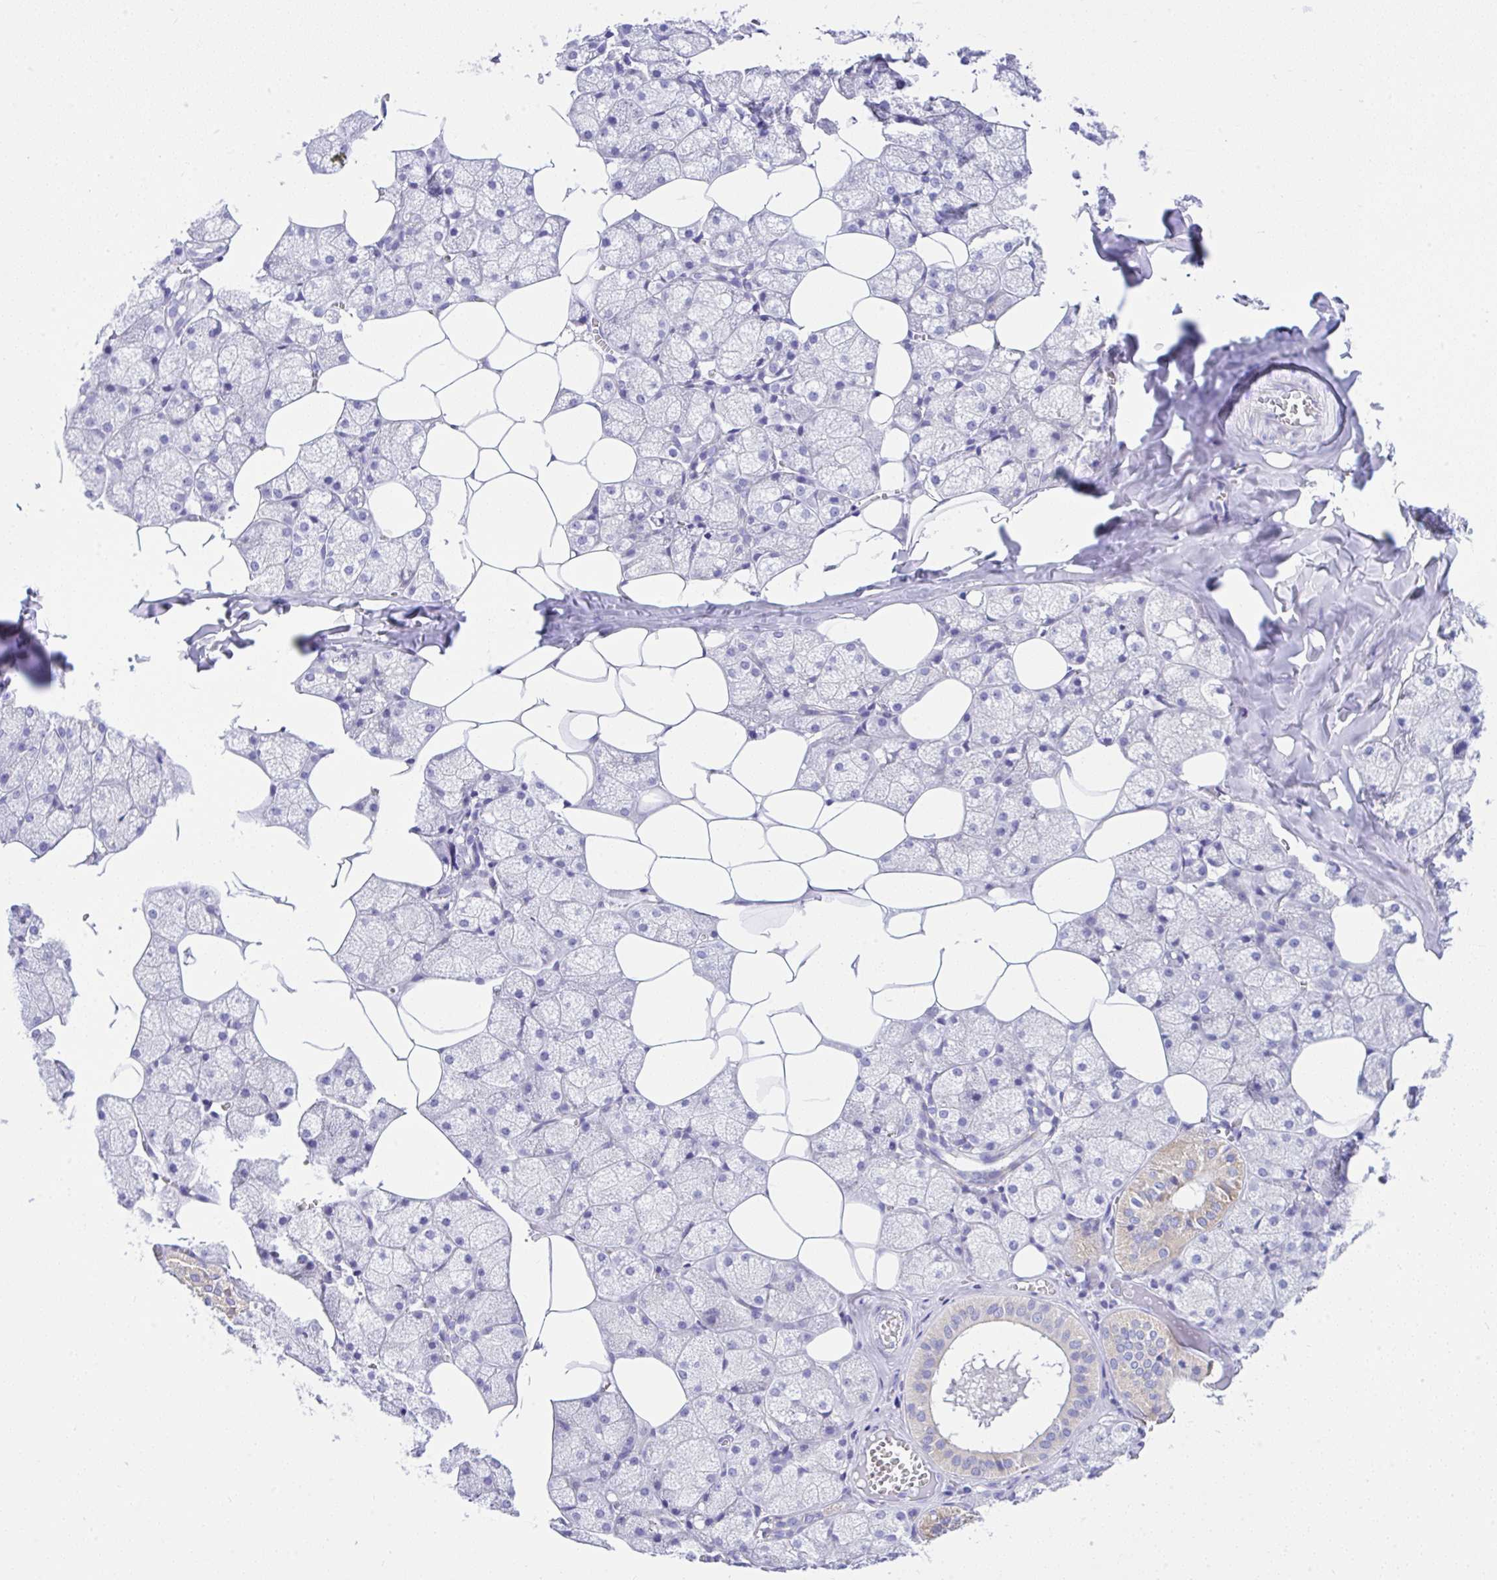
{"staining": {"intensity": "weak", "quantity": "<25%", "location": "cytoplasmic/membranous"}, "tissue": "salivary gland", "cell_type": "Glandular cells", "image_type": "normal", "snomed": [{"axis": "morphology", "description": "Normal tissue, NOS"}, {"axis": "topography", "description": "Salivary gland"}, {"axis": "topography", "description": "Peripheral nerve tissue"}], "caption": "Immunohistochemical staining of normal human salivary gland exhibits no significant staining in glandular cells.", "gene": "SLC13A1", "patient": {"sex": "male", "age": 38}}